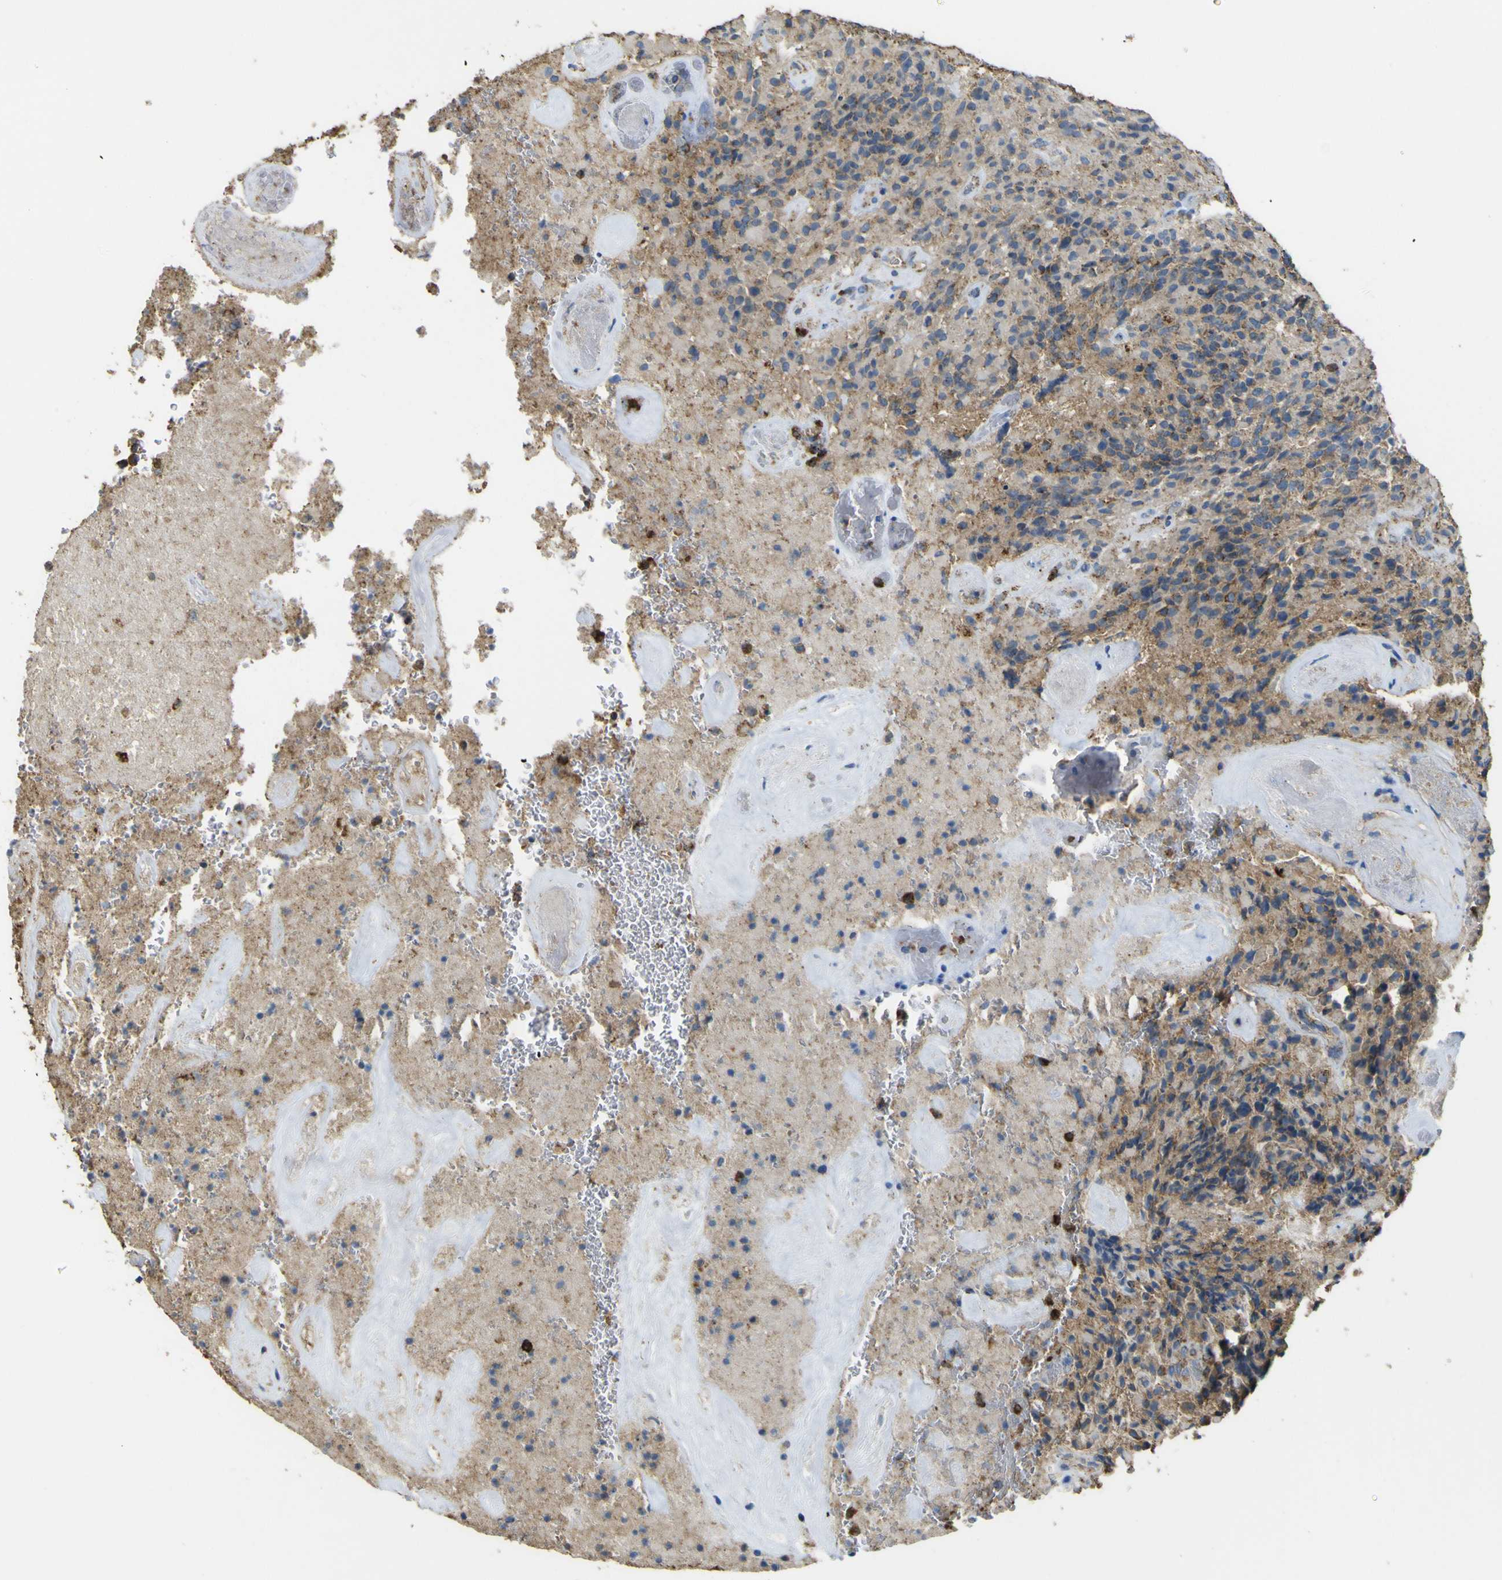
{"staining": {"intensity": "negative", "quantity": "none", "location": "none"}, "tissue": "glioma", "cell_type": "Tumor cells", "image_type": "cancer", "snomed": [{"axis": "morphology", "description": "Glioma, malignant, High grade"}, {"axis": "topography", "description": "Brain"}], "caption": "Immunohistochemistry (IHC) histopathology image of malignant high-grade glioma stained for a protein (brown), which exhibits no staining in tumor cells. (DAB (3,3'-diaminobenzidine) immunohistochemistry (IHC) visualized using brightfield microscopy, high magnification).", "gene": "ACSL3", "patient": {"sex": "male", "age": 71}}